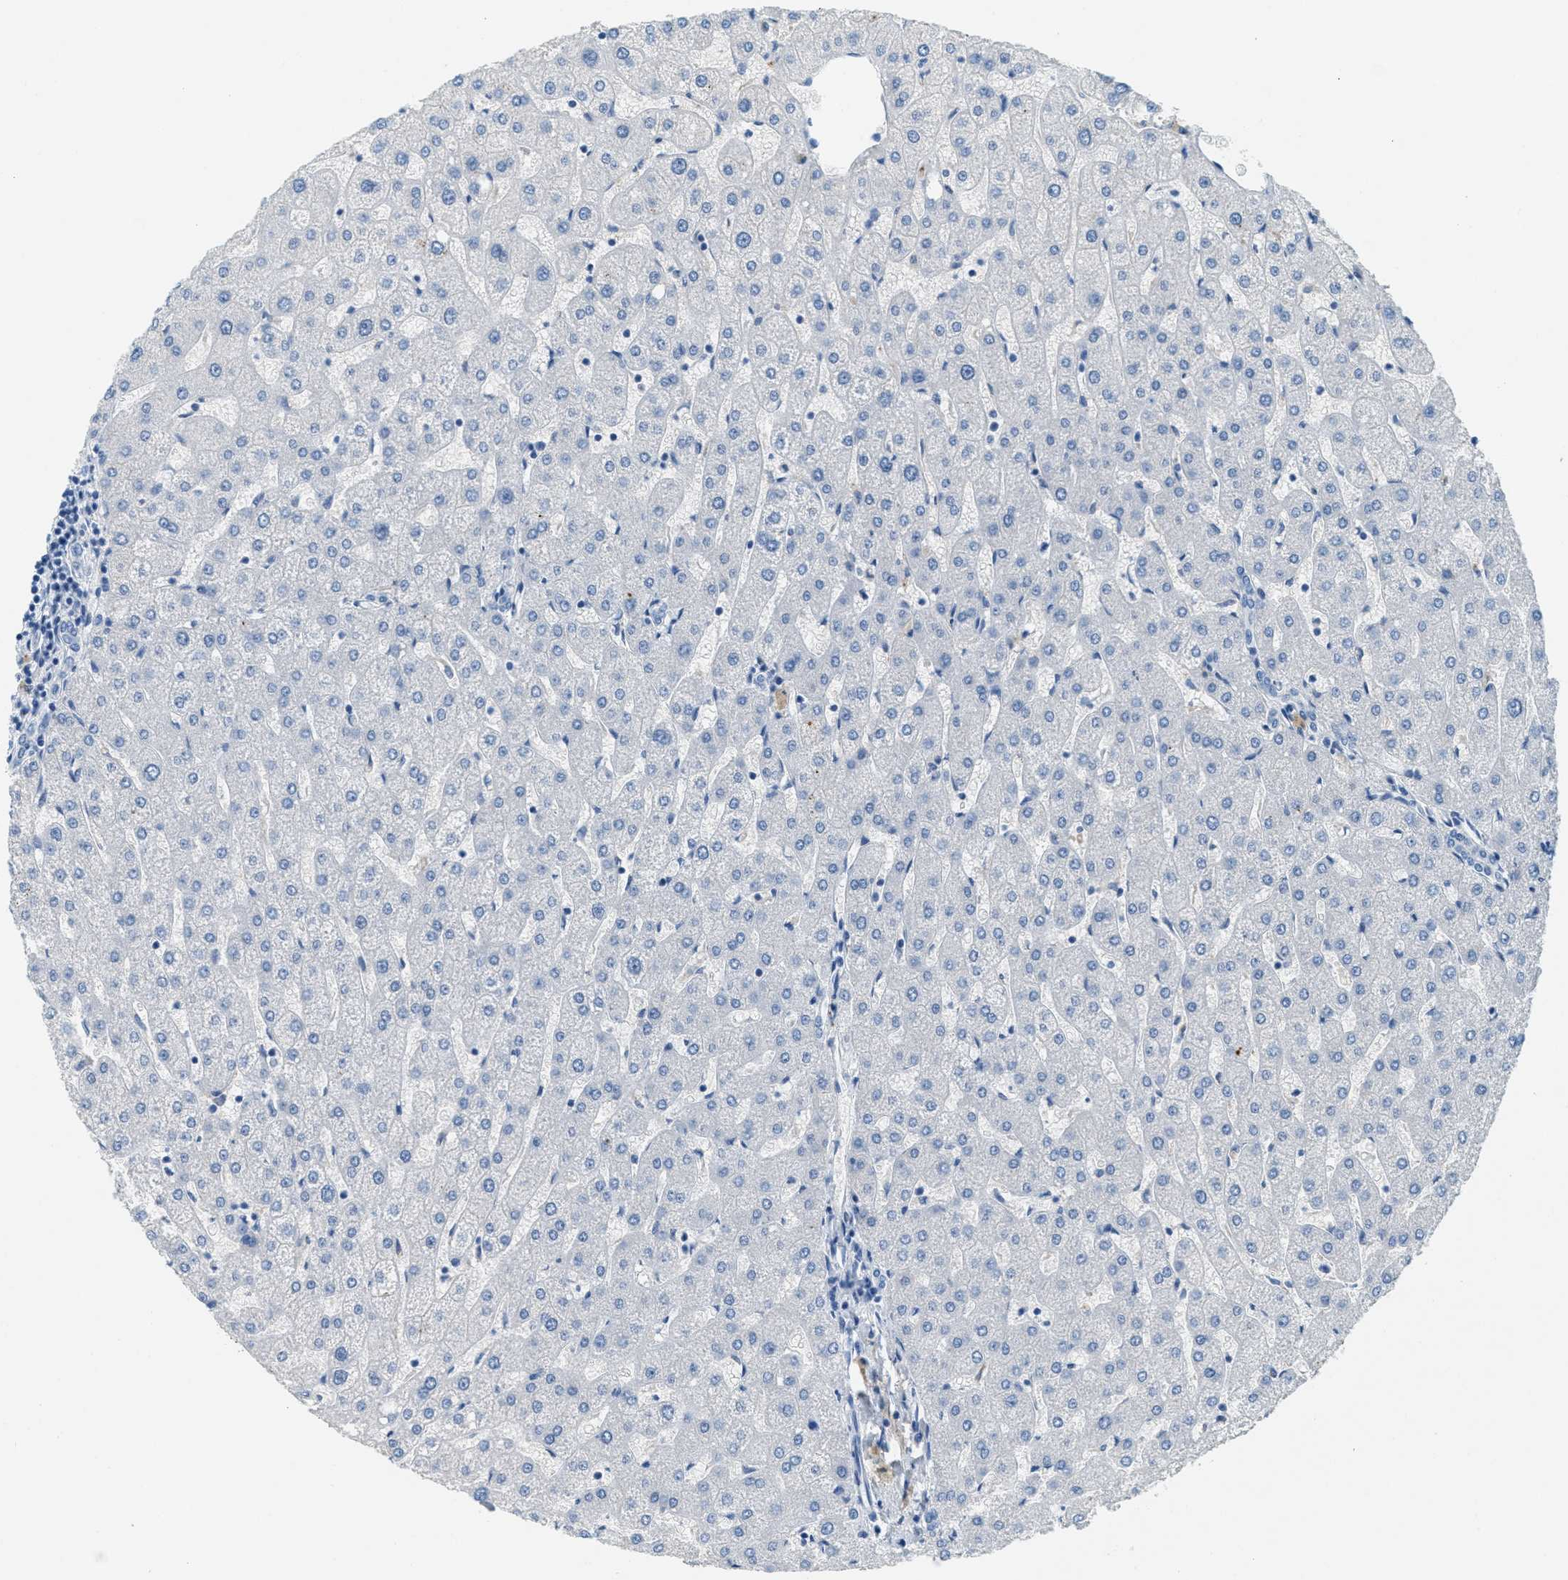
{"staining": {"intensity": "negative", "quantity": "none", "location": "none"}, "tissue": "liver", "cell_type": "Cholangiocytes", "image_type": "normal", "snomed": [{"axis": "morphology", "description": "Normal tissue, NOS"}, {"axis": "topography", "description": "Liver"}], "caption": "High power microscopy photomicrograph of an IHC image of benign liver, revealing no significant expression in cholangiocytes. (Stains: DAB (3,3'-diaminobenzidine) IHC with hematoxylin counter stain, Microscopy: brightfield microscopy at high magnification).", "gene": "A2M", "patient": {"sex": "male", "age": 67}}